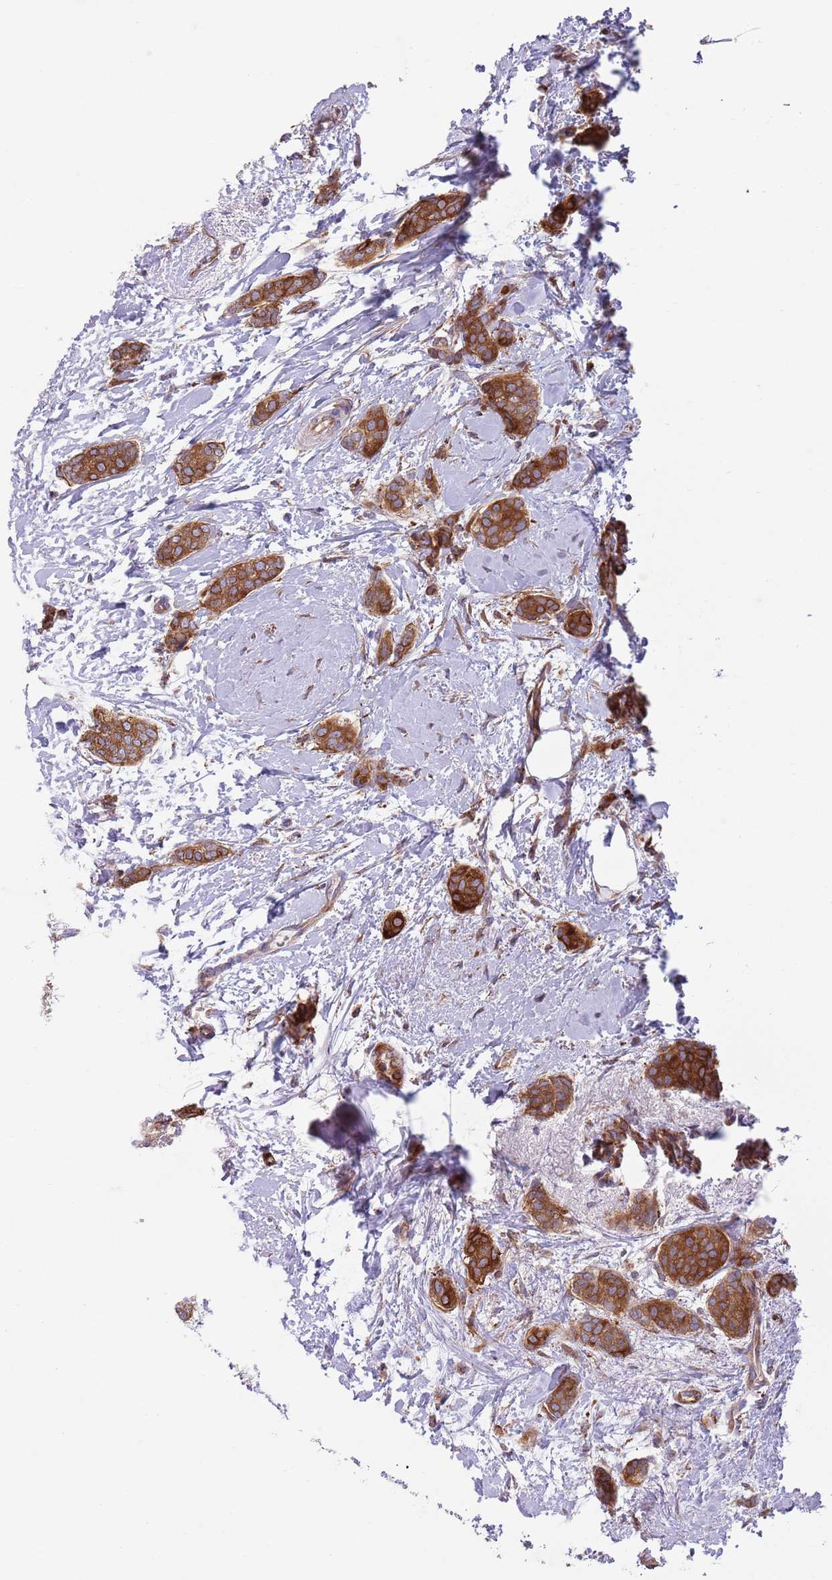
{"staining": {"intensity": "moderate", "quantity": ">75%", "location": "cytoplasmic/membranous"}, "tissue": "breast cancer", "cell_type": "Tumor cells", "image_type": "cancer", "snomed": [{"axis": "morphology", "description": "Duct carcinoma"}, {"axis": "topography", "description": "Breast"}], "caption": "A high-resolution image shows IHC staining of breast cancer, which exhibits moderate cytoplasmic/membranous staining in about >75% of tumor cells.", "gene": "ZMYM5", "patient": {"sex": "female", "age": 72}}